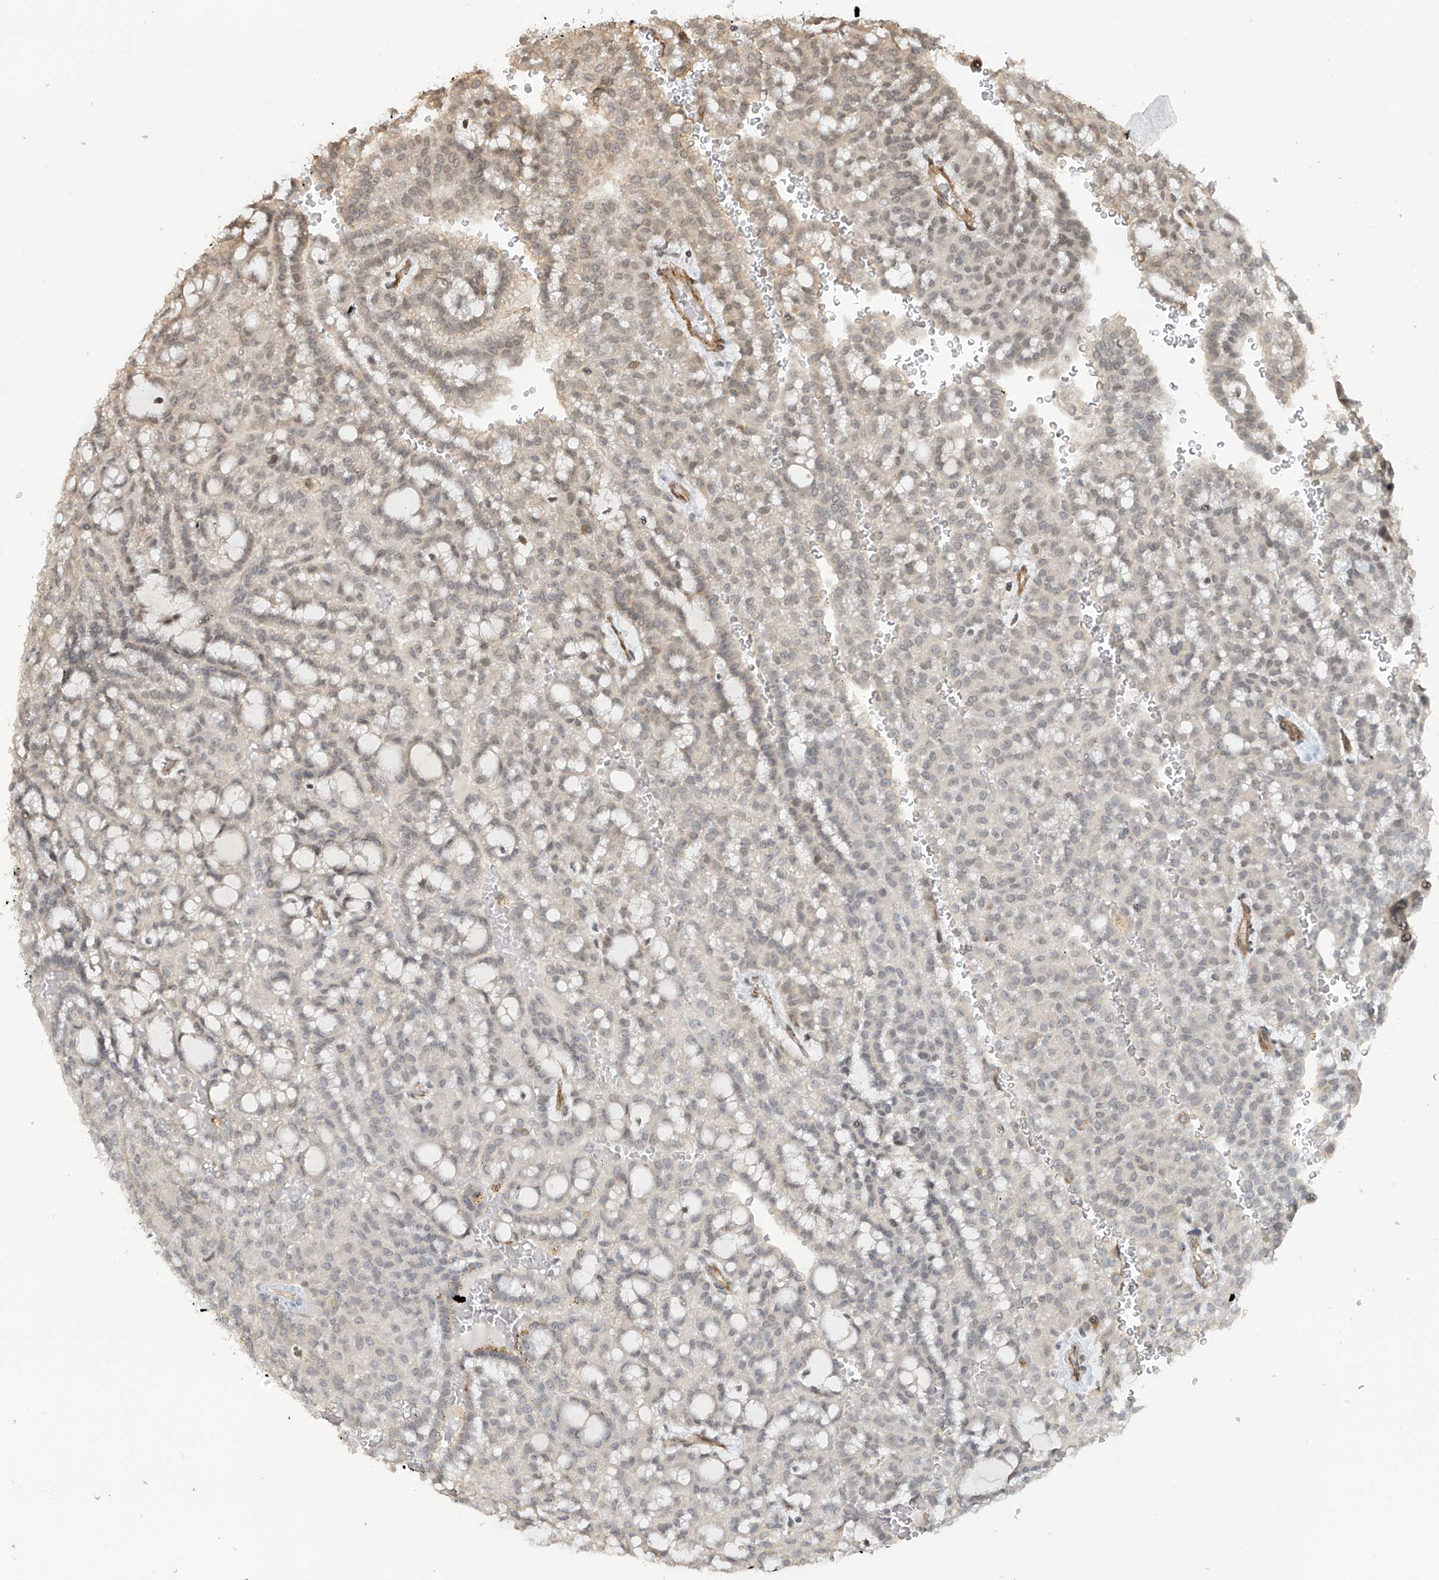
{"staining": {"intensity": "negative", "quantity": "none", "location": "none"}, "tissue": "renal cancer", "cell_type": "Tumor cells", "image_type": "cancer", "snomed": [{"axis": "morphology", "description": "Adenocarcinoma, NOS"}, {"axis": "topography", "description": "Kidney"}], "caption": "Immunohistochemistry photomicrograph of renal adenocarcinoma stained for a protein (brown), which exhibits no positivity in tumor cells.", "gene": "METAP1D", "patient": {"sex": "male", "age": 63}}